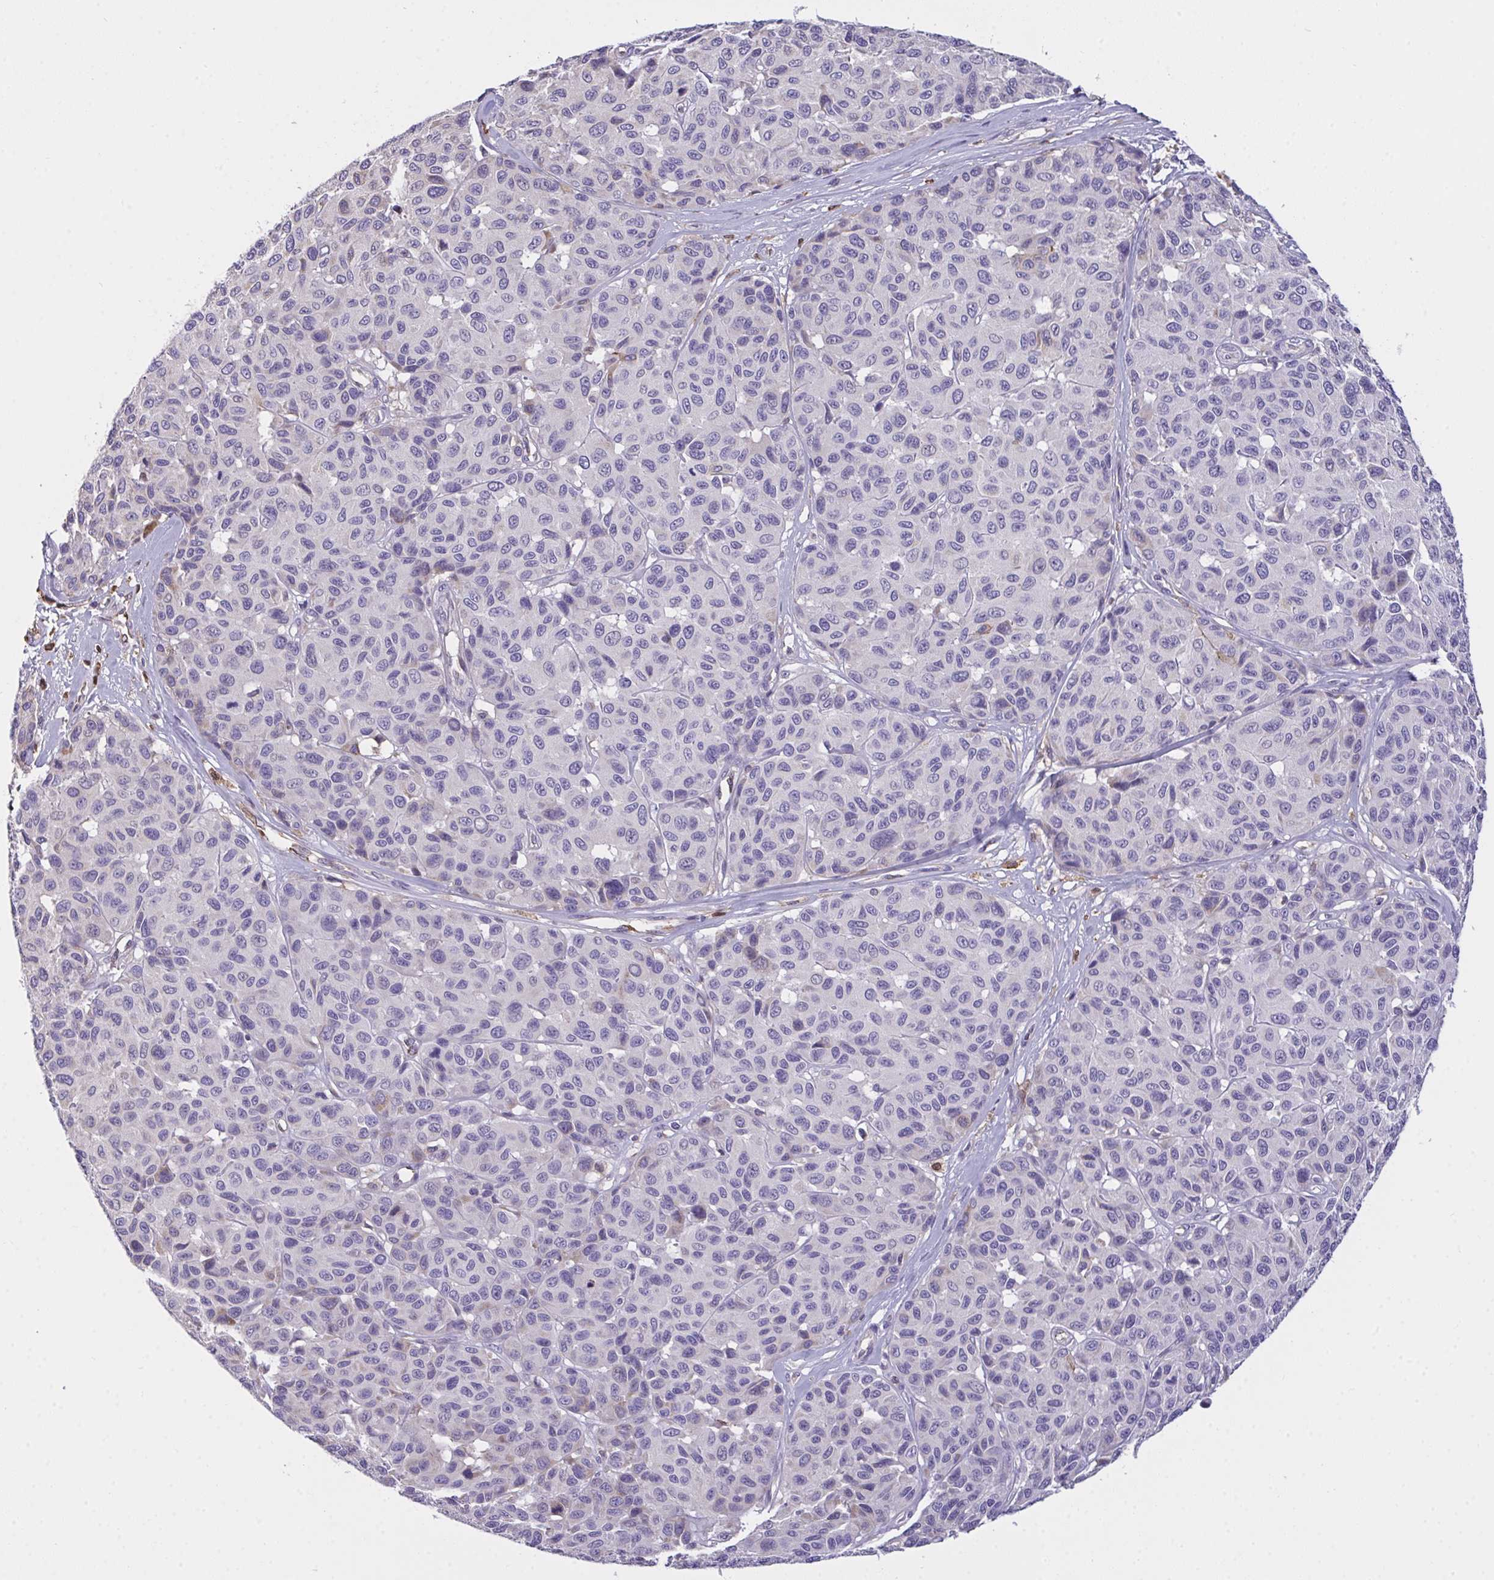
{"staining": {"intensity": "negative", "quantity": "none", "location": "none"}, "tissue": "melanoma", "cell_type": "Tumor cells", "image_type": "cancer", "snomed": [{"axis": "morphology", "description": "Malignant melanoma, NOS"}, {"axis": "topography", "description": "Skin"}], "caption": "Malignant melanoma stained for a protein using immunohistochemistry (IHC) reveals no staining tumor cells.", "gene": "SEMA6B", "patient": {"sex": "female", "age": 66}}